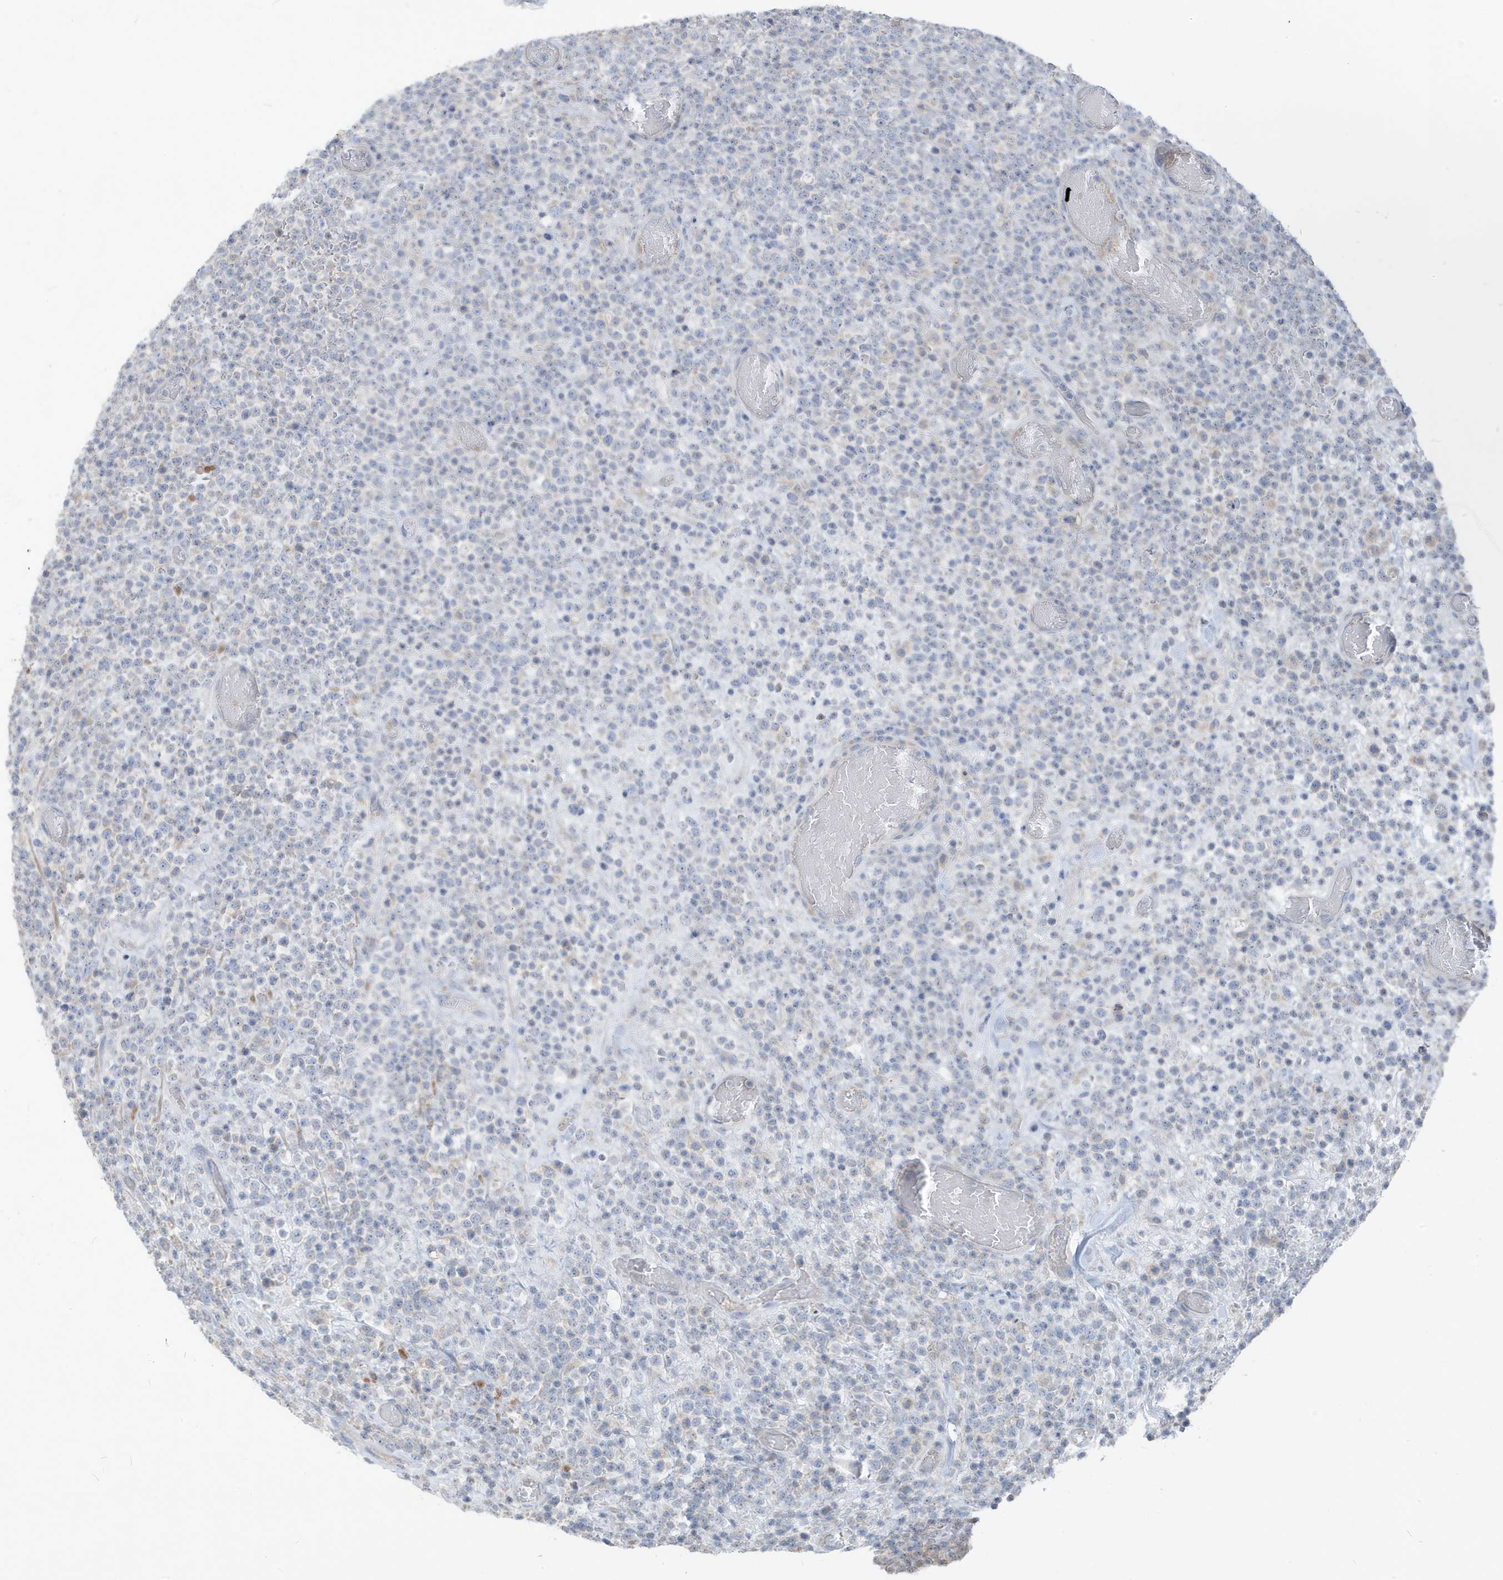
{"staining": {"intensity": "negative", "quantity": "none", "location": "none"}, "tissue": "lymphoma", "cell_type": "Tumor cells", "image_type": "cancer", "snomed": [{"axis": "morphology", "description": "Malignant lymphoma, non-Hodgkin's type, High grade"}, {"axis": "topography", "description": "Colon"}], "caption": "Immunohistochemistry photomicrograph of human lymphoma stained for a protein (brown), which reveals no expression in tumor cells.", "gene": "ATP13A5", "patient": {"sex": "female", "age": 53}}